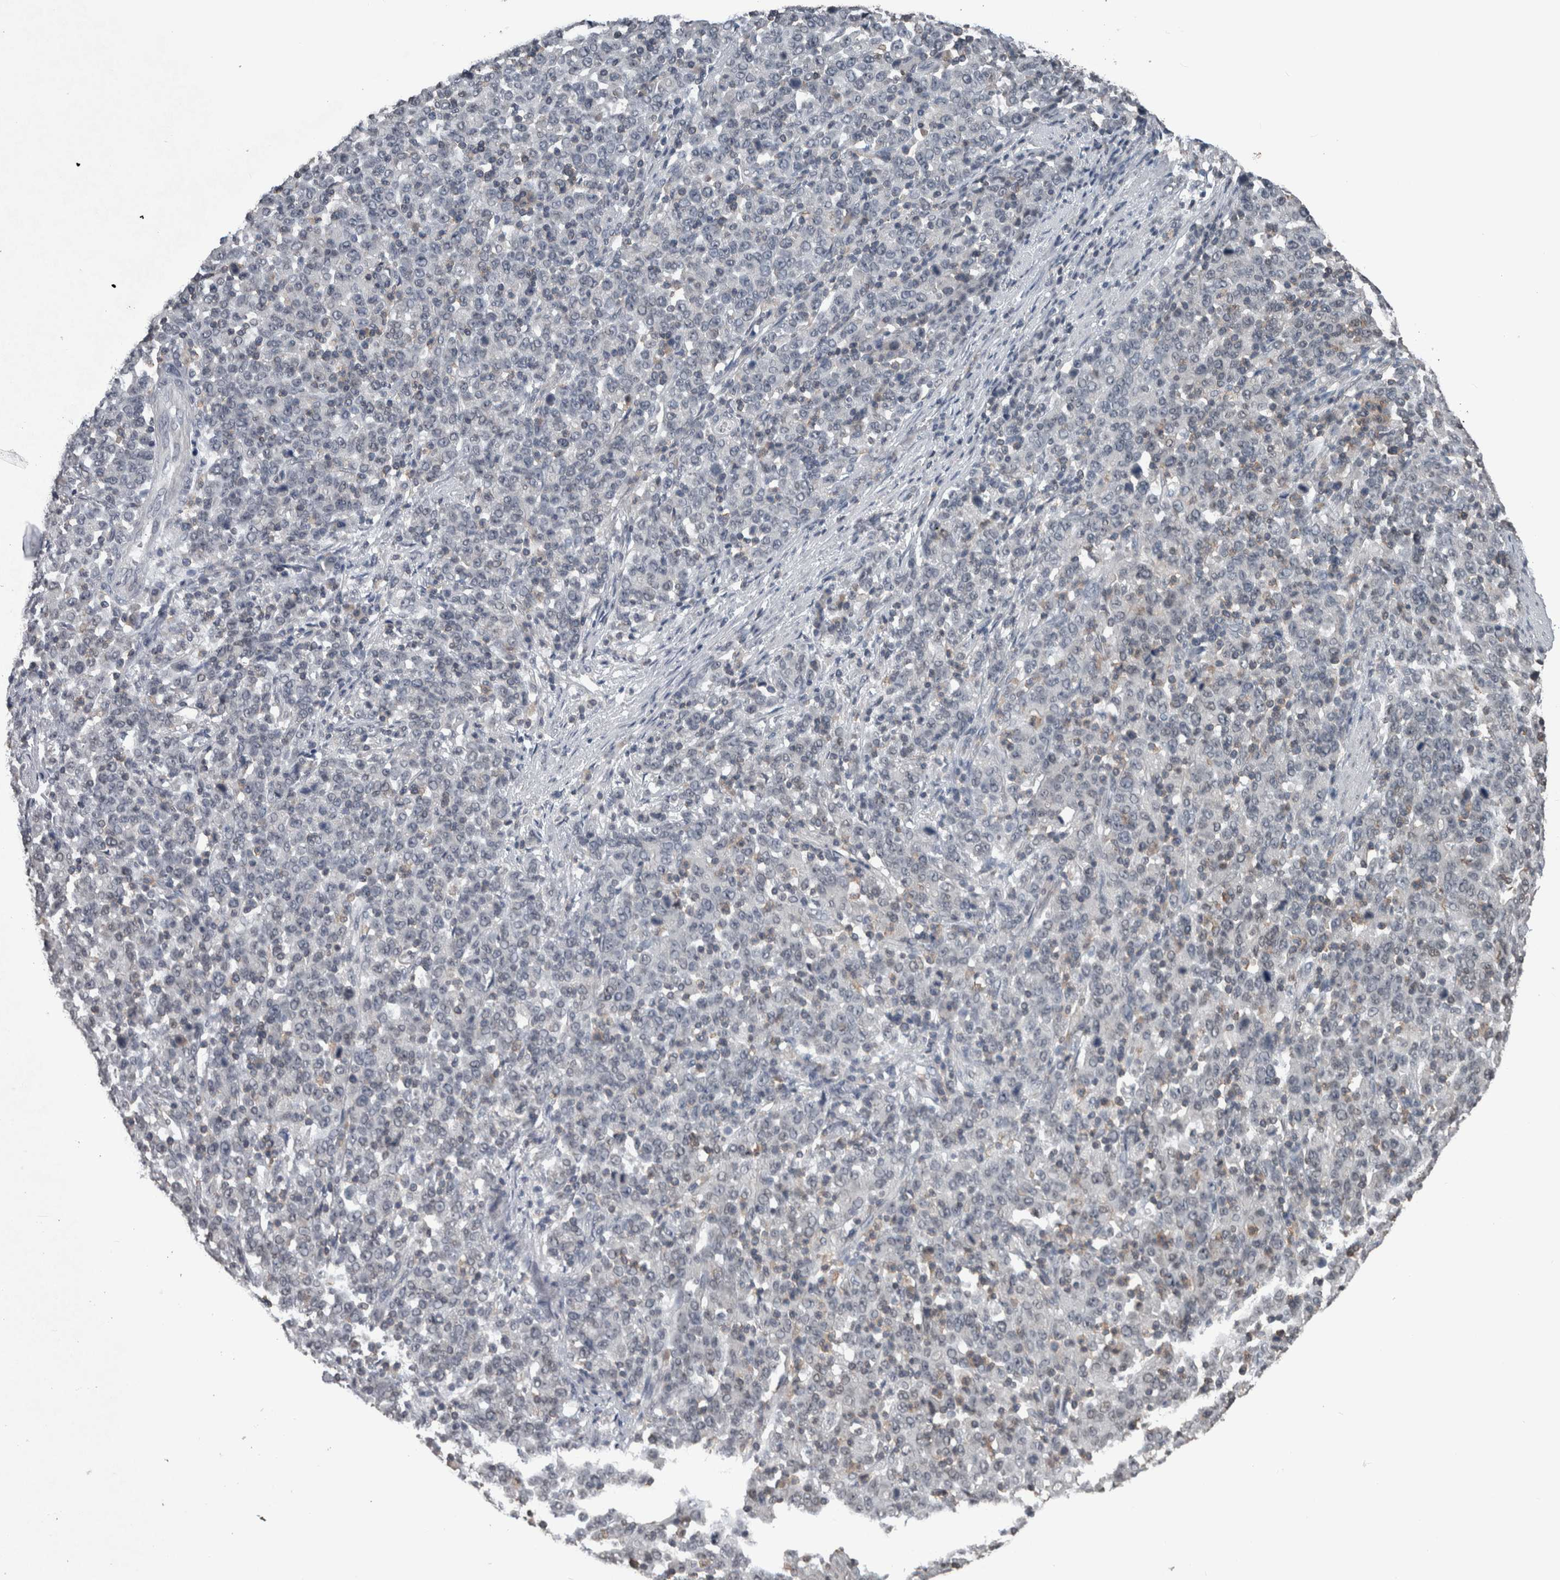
{"staining": {"intensity": "negative", "quantity": "none", "location": "none"}, "tissue": "stomach cancer", "cell_type": "Tumor cells", "image_type": "cancer", "snomed": [{"axis": "morphology", "description": "Adenocarcinoma, NOS"}, {"axis": "topography", "description": "Stomach, upper"}], "caption": "The micrograph demonstrates no staining of tumor cells in adenocarcinoma (stomach).", "gene": "MAFF", "patient": {"sex": "male", "age": 69}}